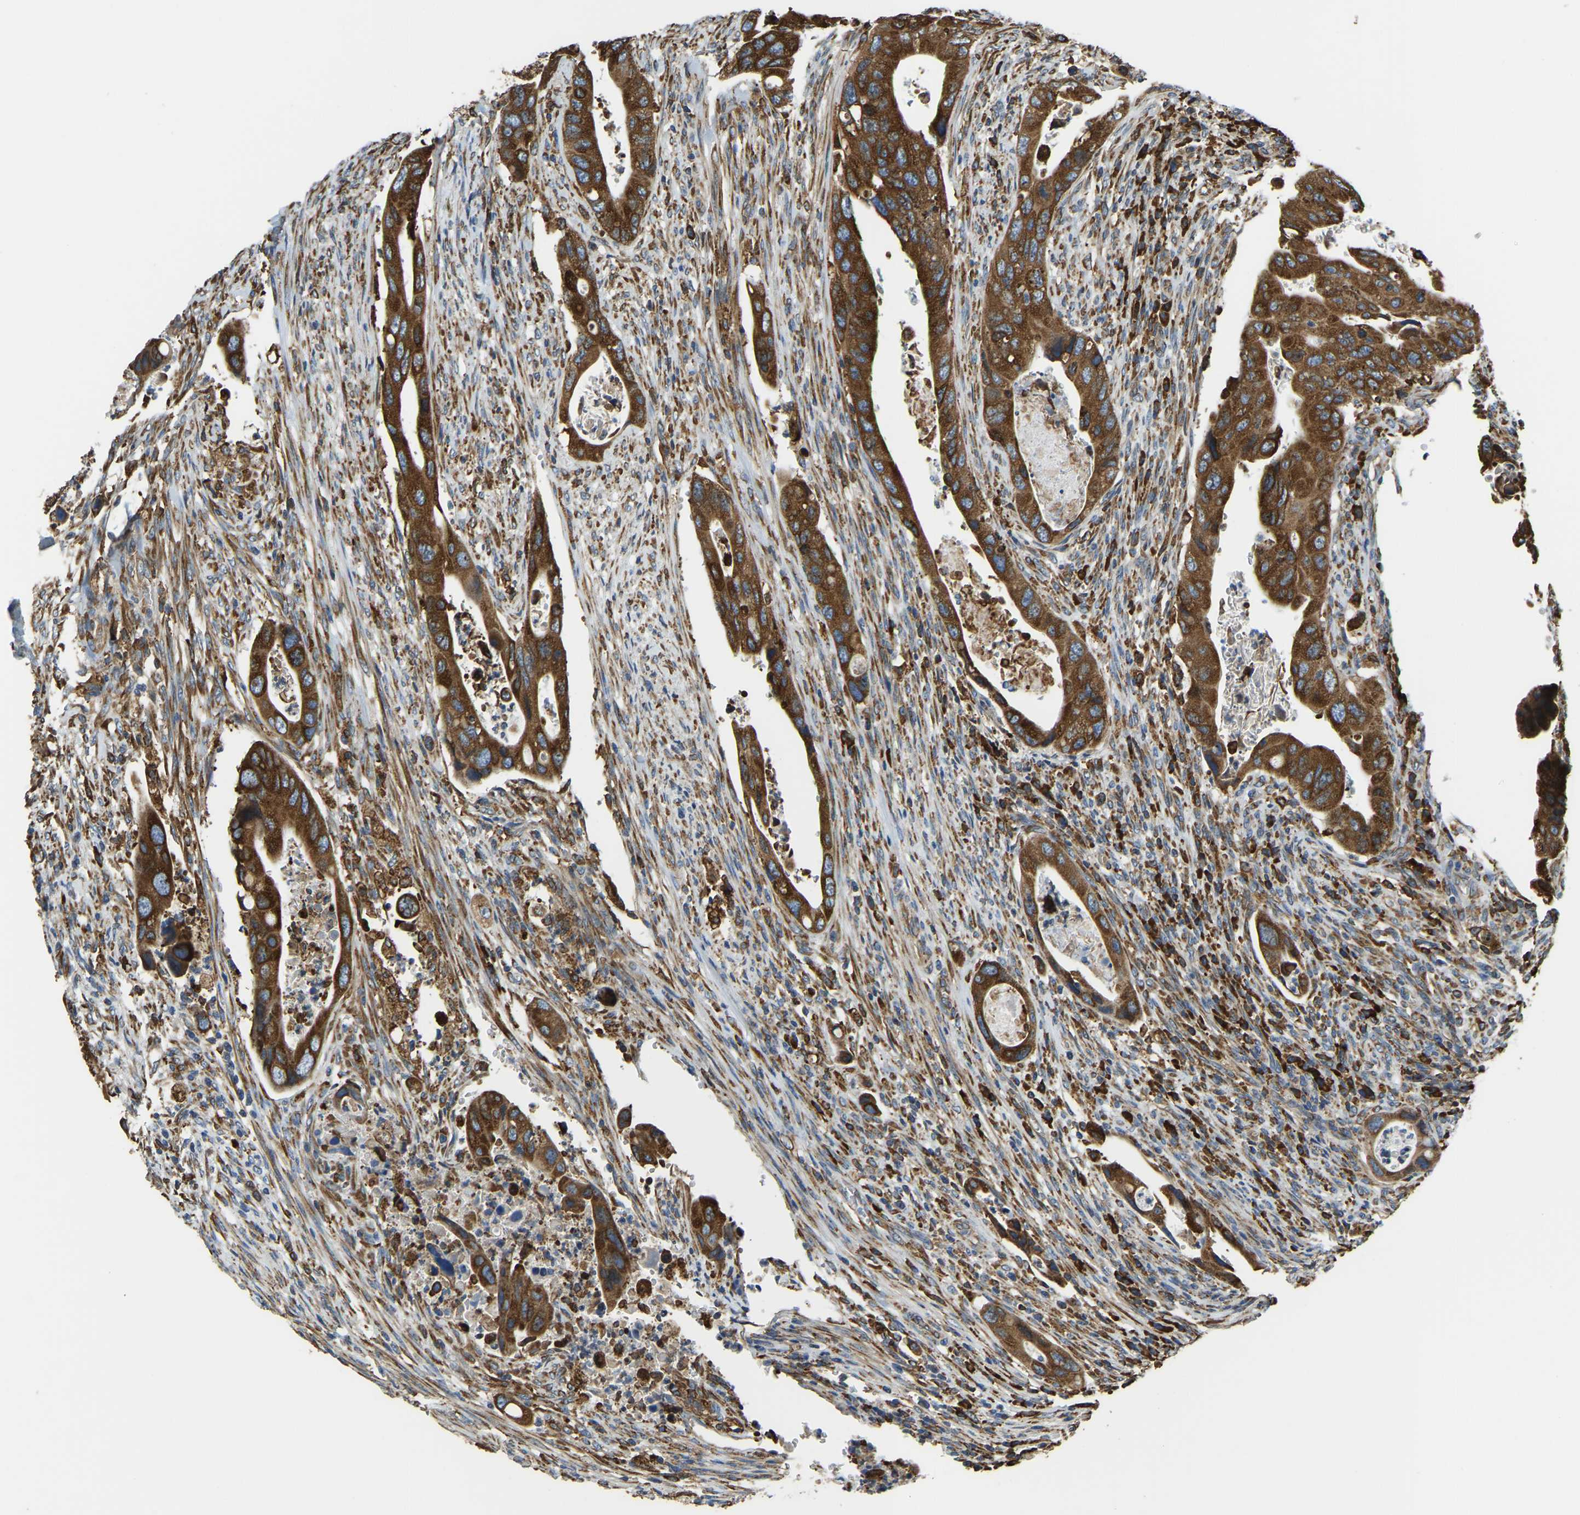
{"staining": {"intensity": "strong", "quantity": ">75%", "location": "cytoplasmic/membranous"}, "tissue": "colorectal cancer", "cell_type": "Tumor cells", "image_type": "cancer", "snomed": [{"axis": "morphology", "description": "Adenocarcinoma, NOS"}, {"axis": "topography", "description": "Rectum"}], "caption": "An IHC micrograph of neoplastic tissue is shown. Protein staining in brown highlights strong cytoplasmic/membranous positivity in colorectal adenocarcinoma within tumor cells. (Brightfield microscopy of DAB IHC at high magnification).", "gene": "RNF115", "patient": {"sex": "female", "age": 57}}